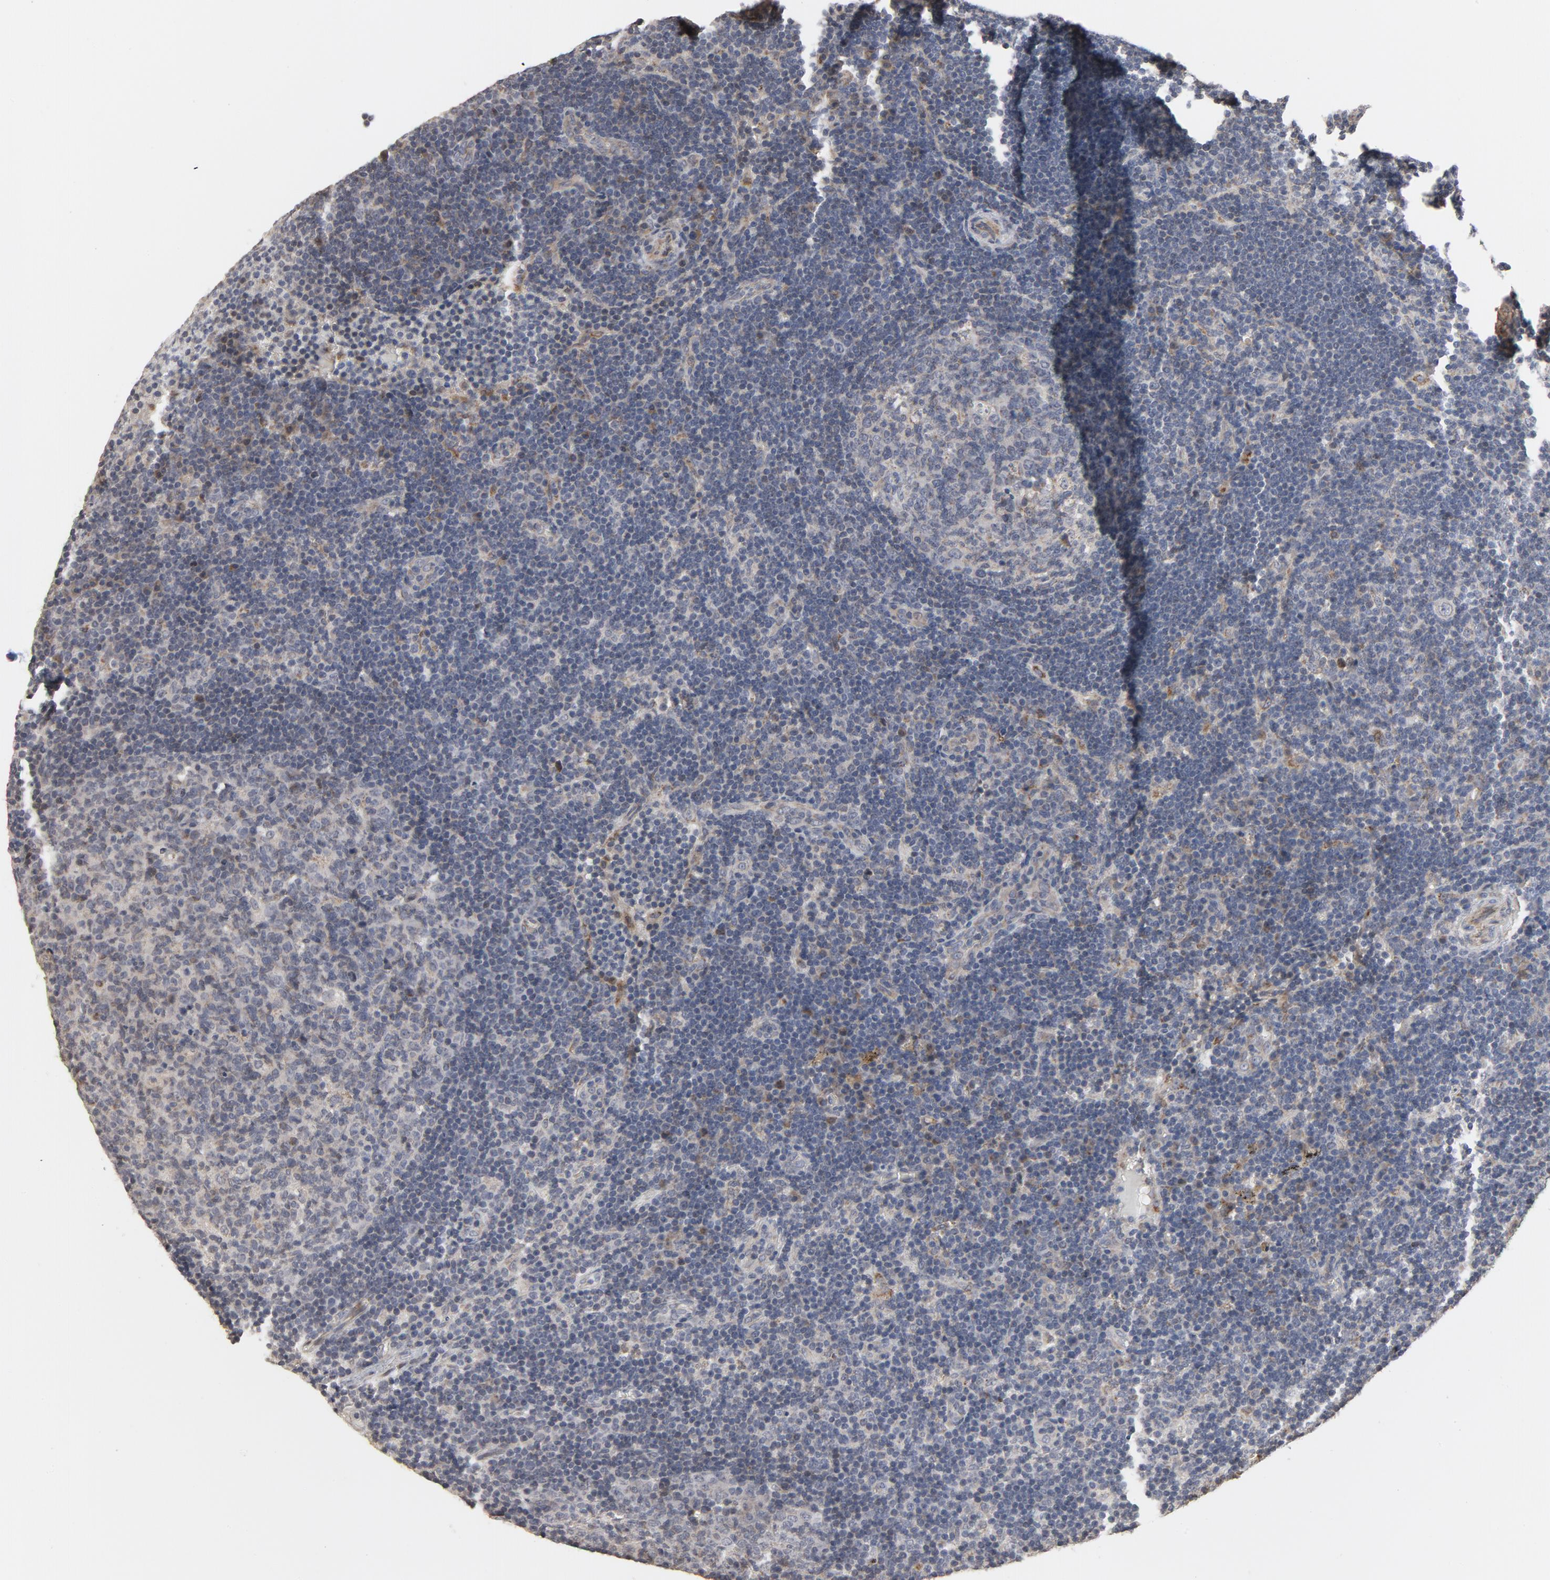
{"staining": {"intensity": "negative", "quantity": "none", "location": "none"}, "tissue": "lymph node", "cell_type": "Germinal center cells", "image_type": "normal", "snomed": [{"axis": "morphology", "description": "Normal tissue, NOS"}, {"axis": "morphology", "description": "Squamous cell carcinoma, metastatic, NOS"}, {"axis": "topography", "description": "Lymph node"}], "caption": "Immunohistochemistry (IHC) of benign human lymph node reveals no positivity in germinal center cells. Nuclei are stained in blue.", "gene": "PPP1R1B", "patient": {"sex": "female", "age": 53}}